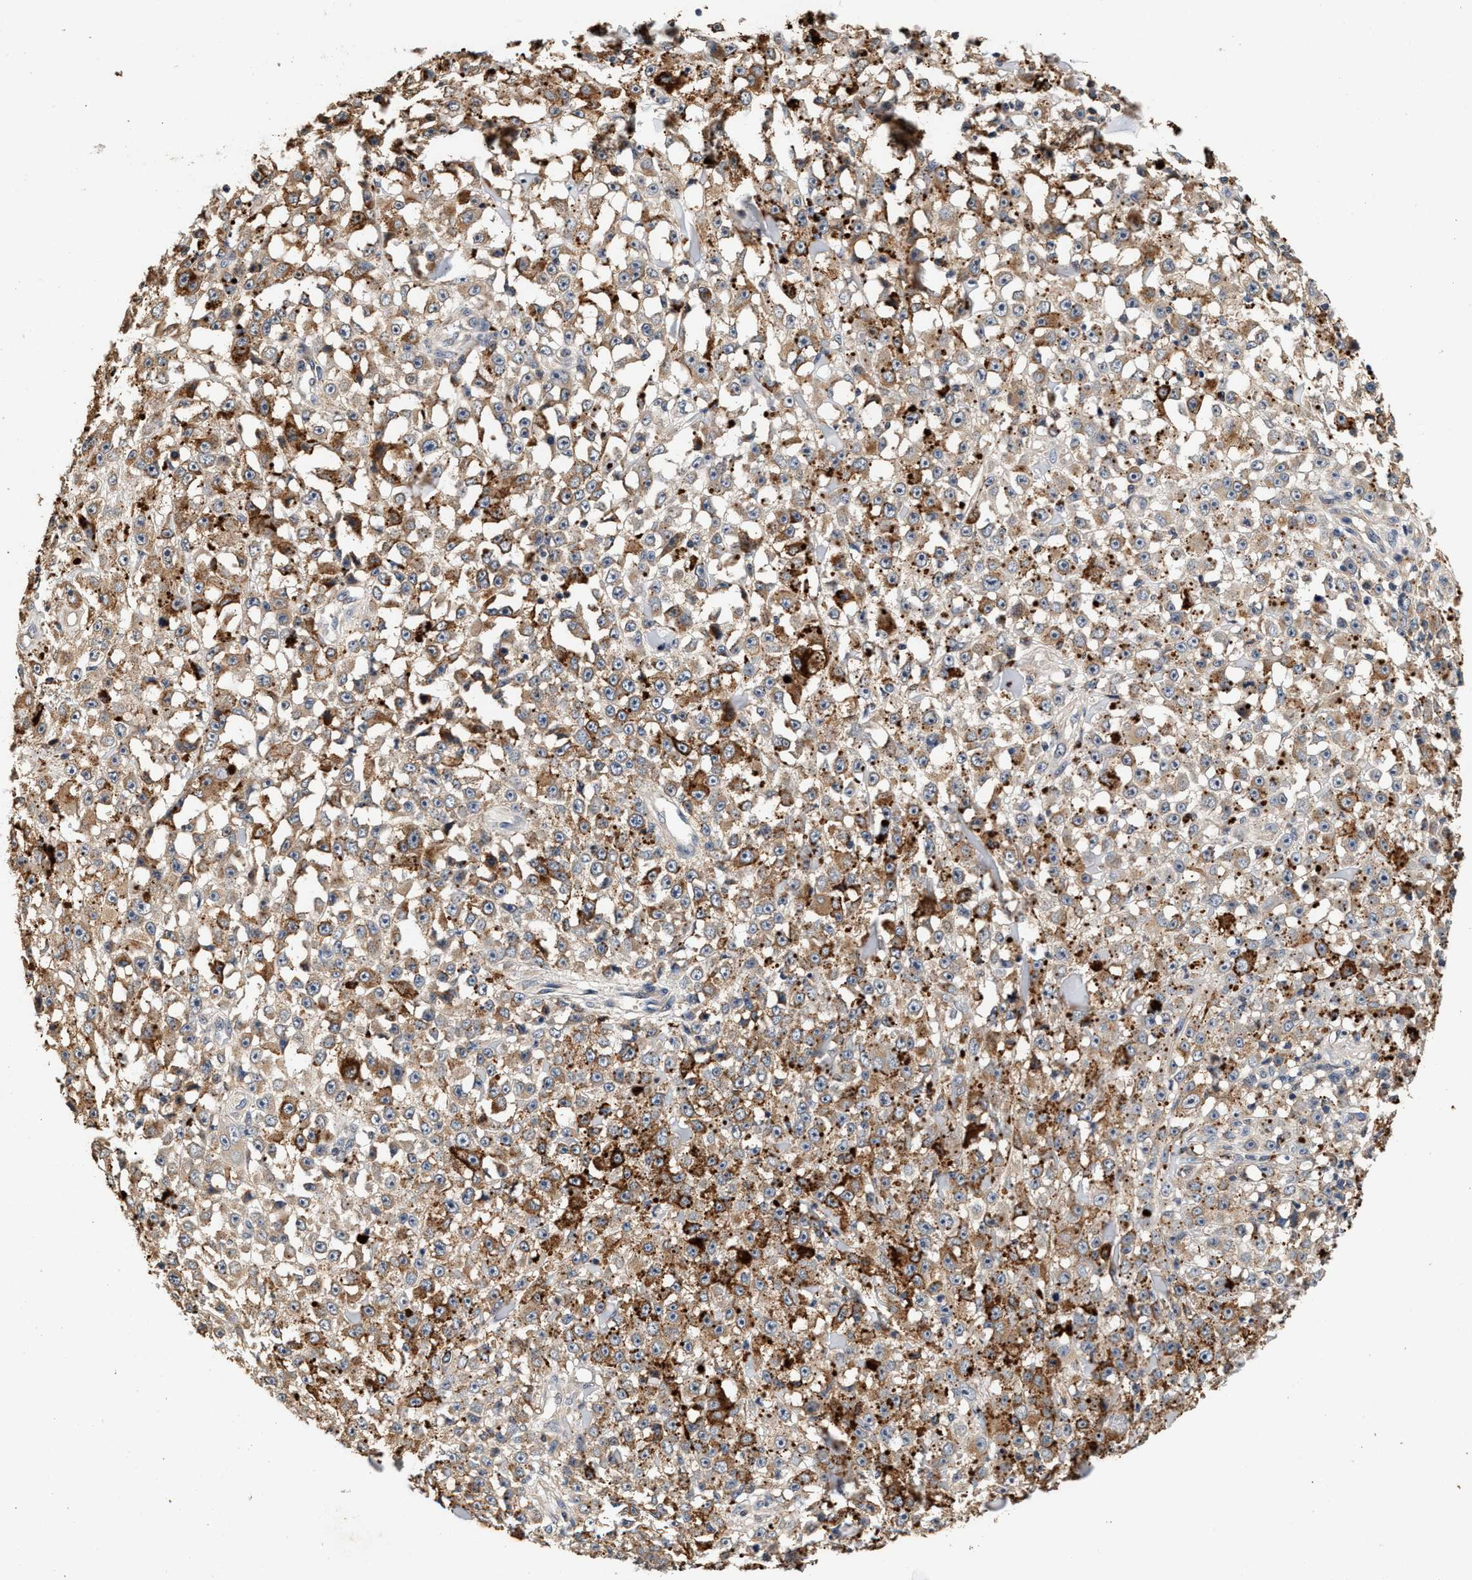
{"staining": {"intensity": "weak", "quantity": ">75%", "location": "cytoplasmic/membranous"}, "tissue": "melanoma", "cell_type": "Tumor cells", "image_type": "cancer", "snomed": [{"axis": "morphology", "description": "Malignant melanoma, NOS"}, {"axis": "topography", "description": "Skin"}], "caption": "This is a photomicrograph of immunohistochemistry staining of malignant melanoma, which shows weak positivity in the cytoplasmic/membranous of tumor cells.", "gene": "PTGR3", "patient": {"sex": "female", "age": 82}}